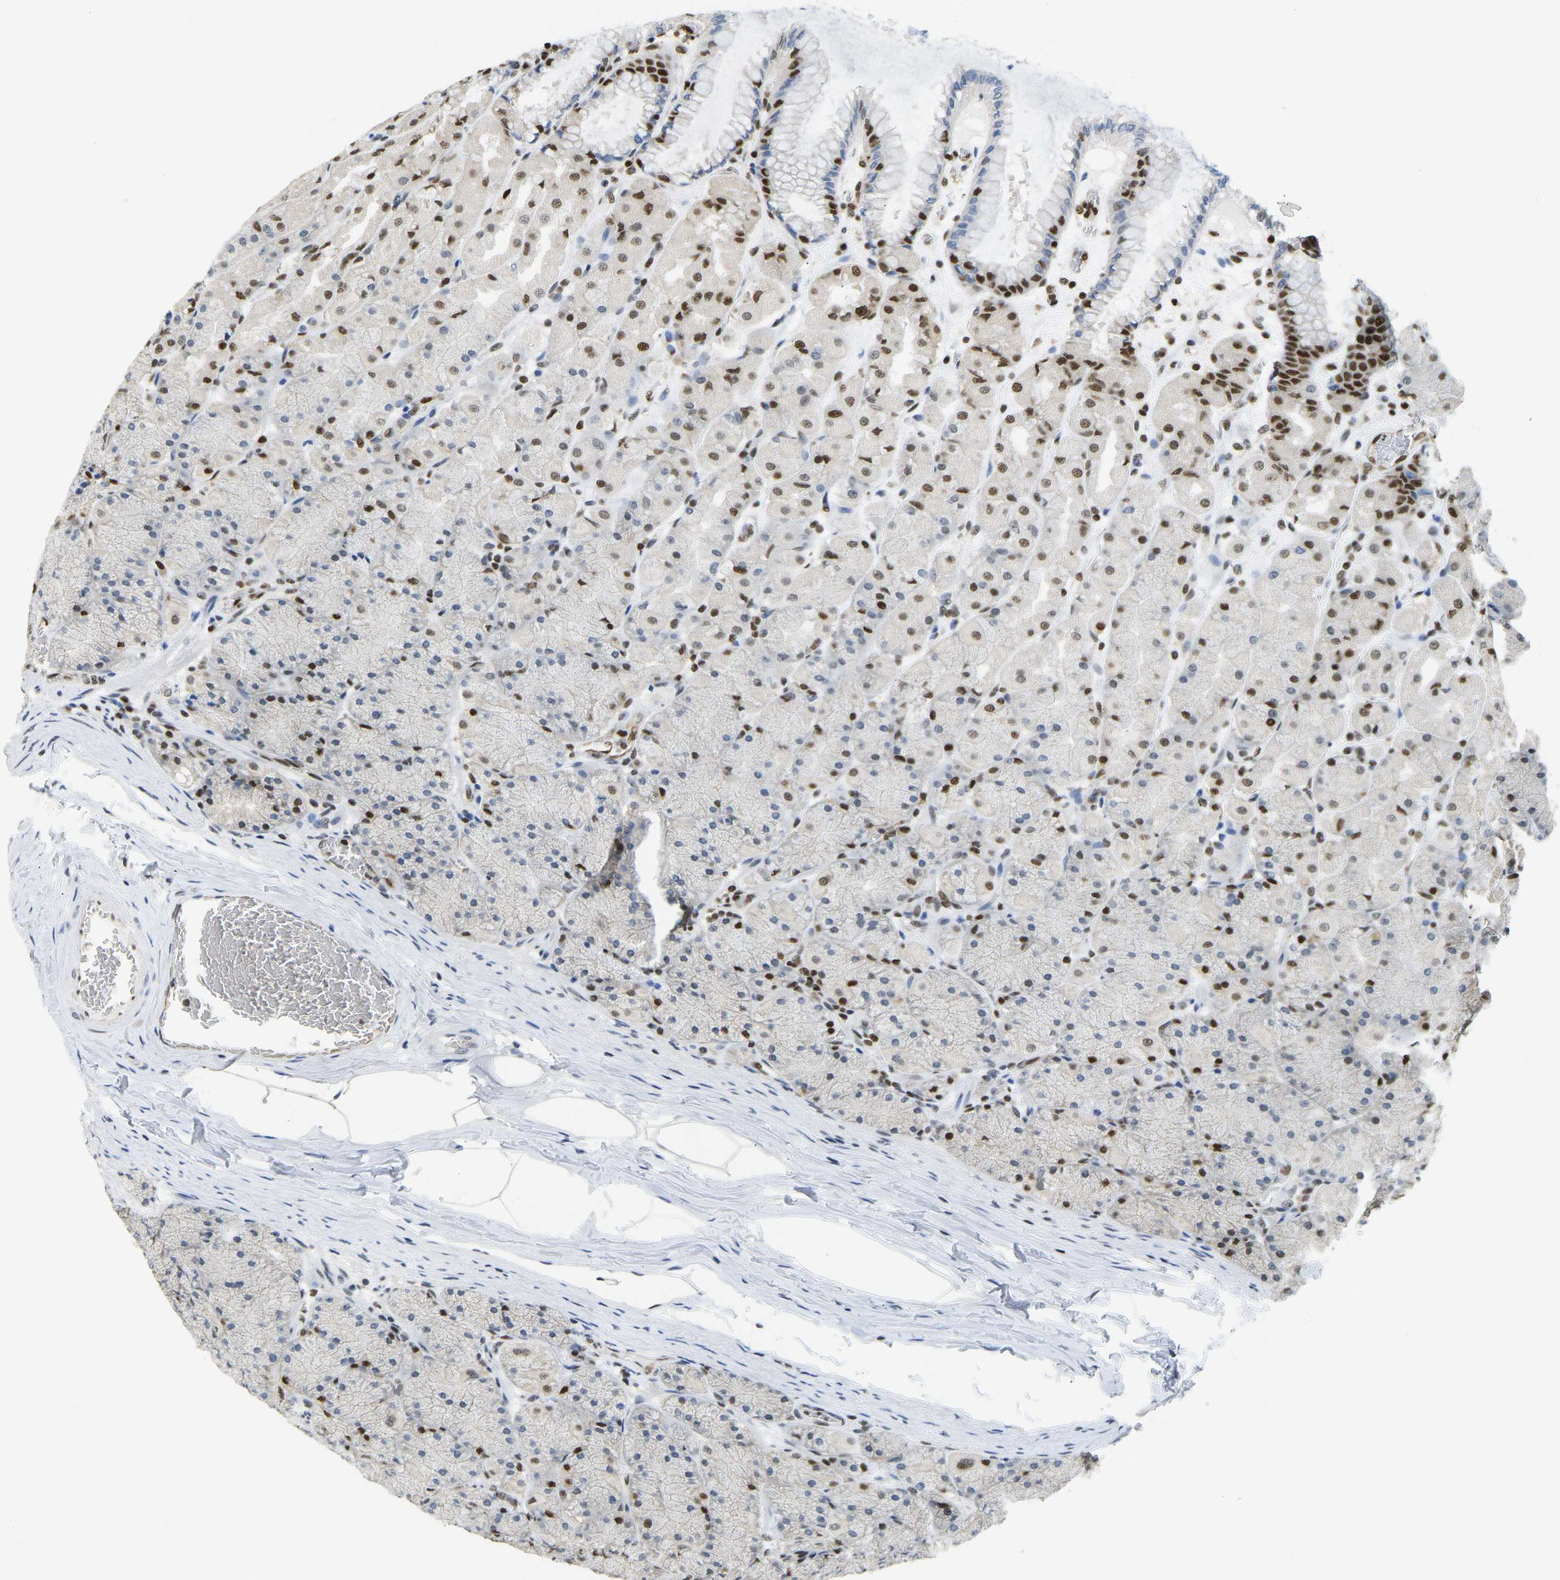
{"staining": {"intensity": "strong", "quantity": "25%-75%", "location": "nuclear"}, "tissue": "stomach", "cell_type": "Glandular cells", "image_type": "normal", "snomed": [{"axis": "morphology", "description": "Normal tissue, NOS"}, {"axis": "topography", "description": "Stomach, upper"}], "caption": "Immunohistochemical staining of unremarkable human stomach reveals 25%-75% levels of strong nuclear protein staining in about 25%-75% of glandular cells. The staining was performed using DAB, with brown indicating positive protein expression. Nuclei are stained blue with hematoxylin.", "gene": "ZSCAN20", "patient": {"sex": "female", "age": 56}}